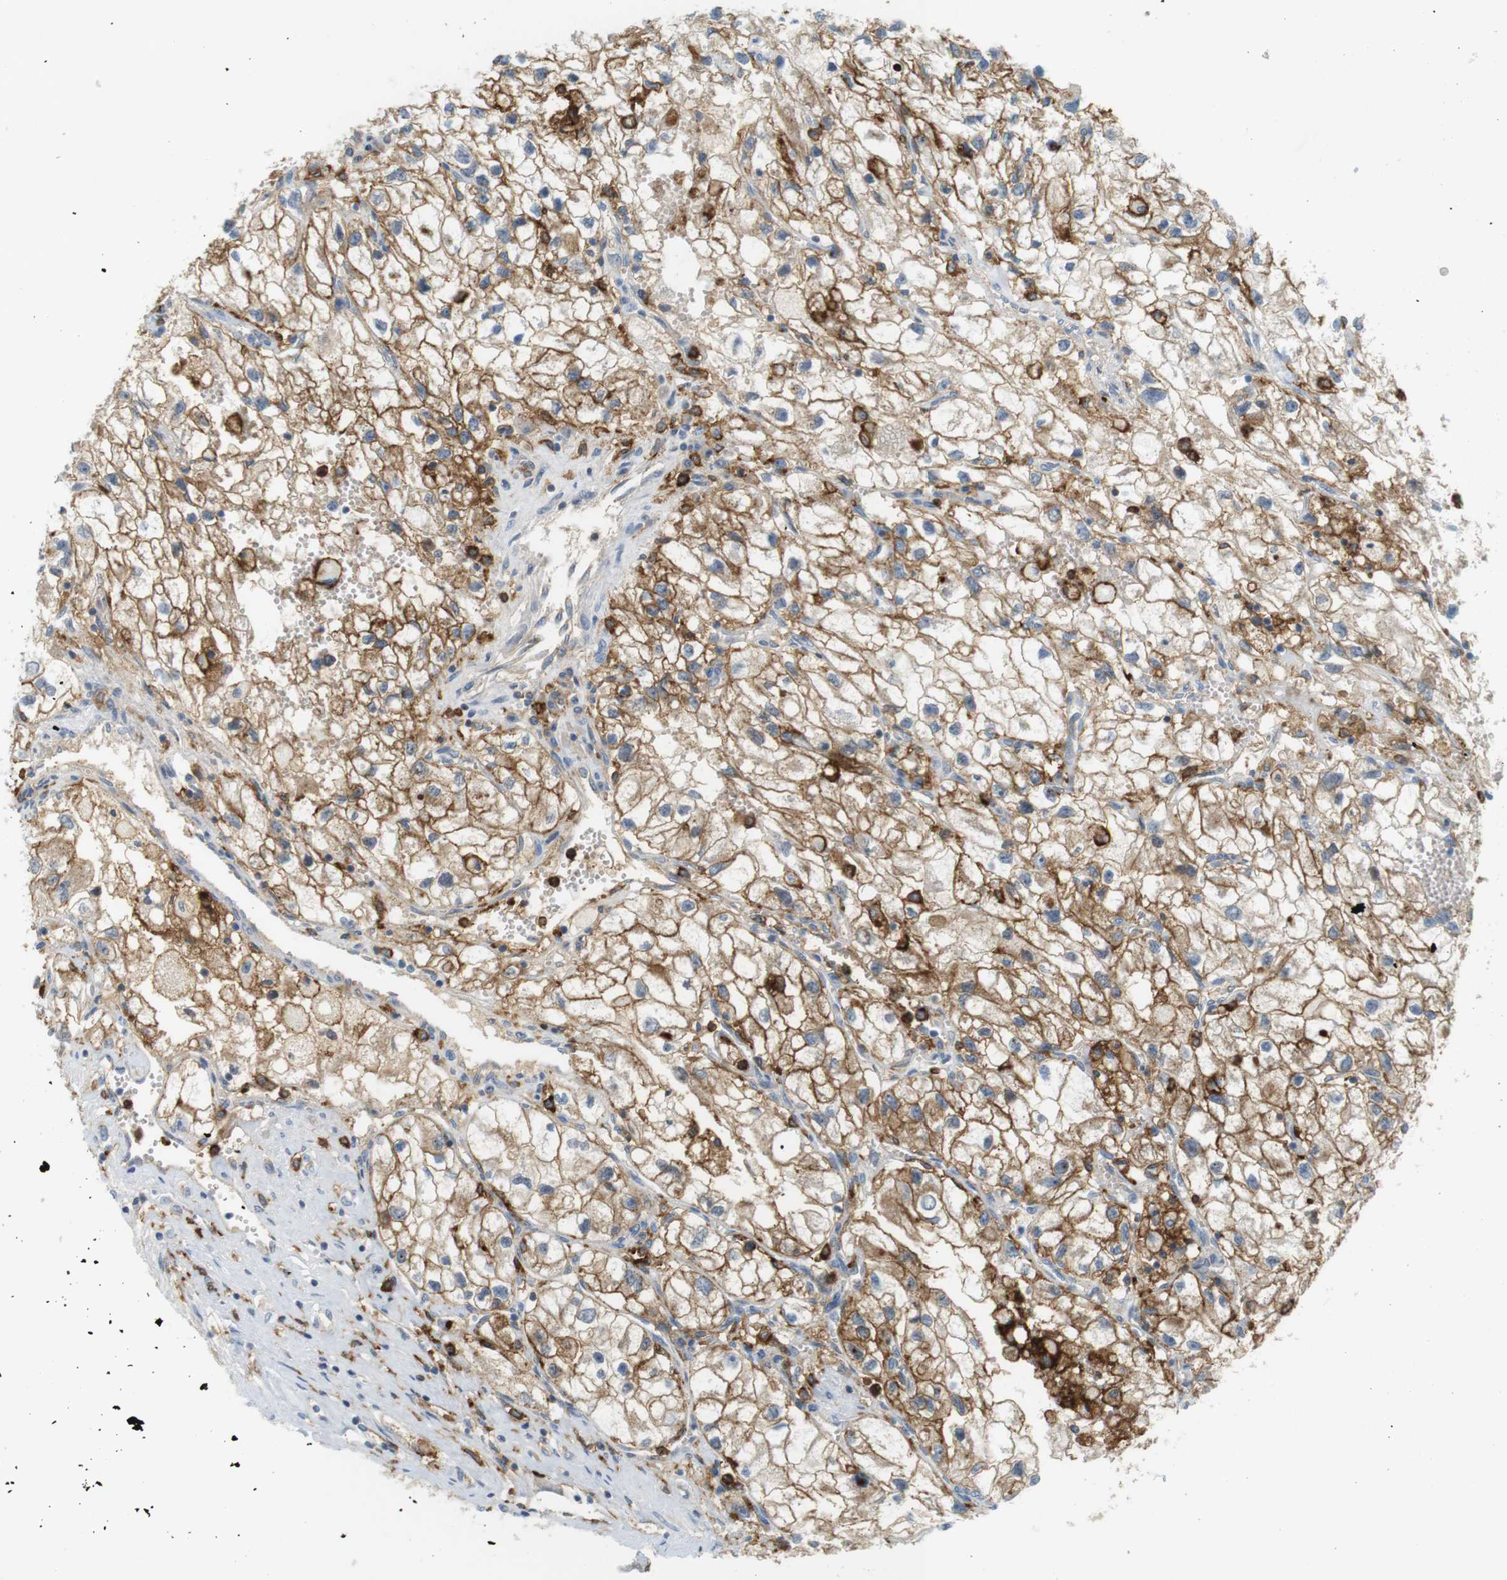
{"staining": {"intensity": "moderate", "quantity": ">75%", "location": "cytoplasmic/membranous"}, "tissue": "renal cancer", "cell_type": "Tumor cells", "image_type": "cancer", "snomed": [{"axis": "morphology", "description": "Adenocarcinoma, NOS"}, {"axis": "topography", "description": "Kidney"}], "caption": "Immunohistochemistry (DAB) staining of human renal adenocarcinoma displays moderate cytoplasmic/membranous protein positivity in about >75% of tumor cells.", "gene": "SIRPA", "patient": {"sex": "female", "age": 70}}